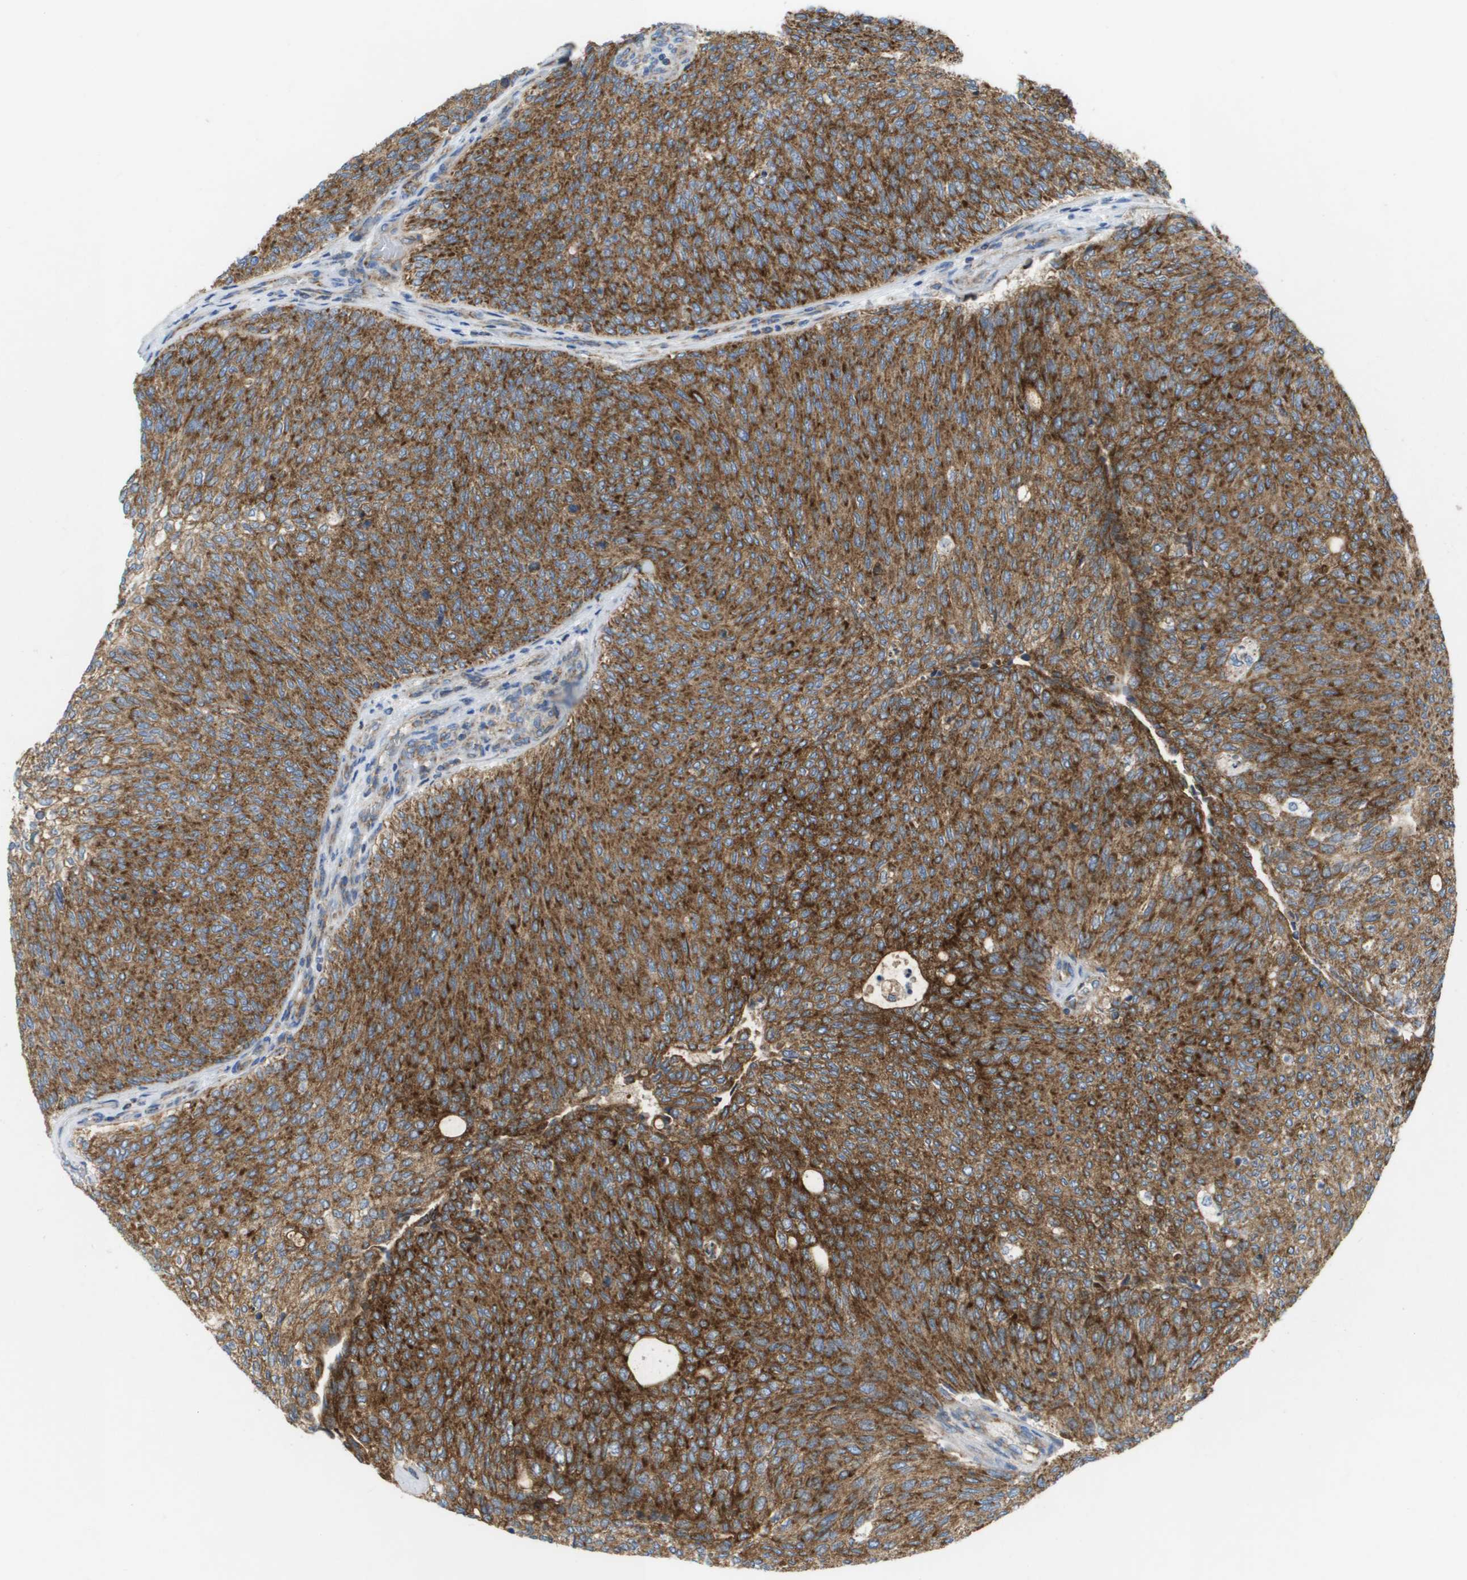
{"staining": {"intensity": "strong", "quantity": ">75%", "location": "cytoplasmic/membranous"}, "tissue": "urothelial cancer", "cell_type": "Tumor cells", "image_type": "cancer", "snomed": [{"axis": "morphology", "description": "Urothelial carcinoma, Low grade"}, {"axis": "topography", "description": "Urinary bladder"}], "caption": "Protein staining by IHC demonstrates strong cytoplasmic/membranous positivity in approximately >75% of tumor cells in urothelial carcinoma (low-grade).", "gene": "FIS1", "patient": {"sex": "female", "age": 79}}